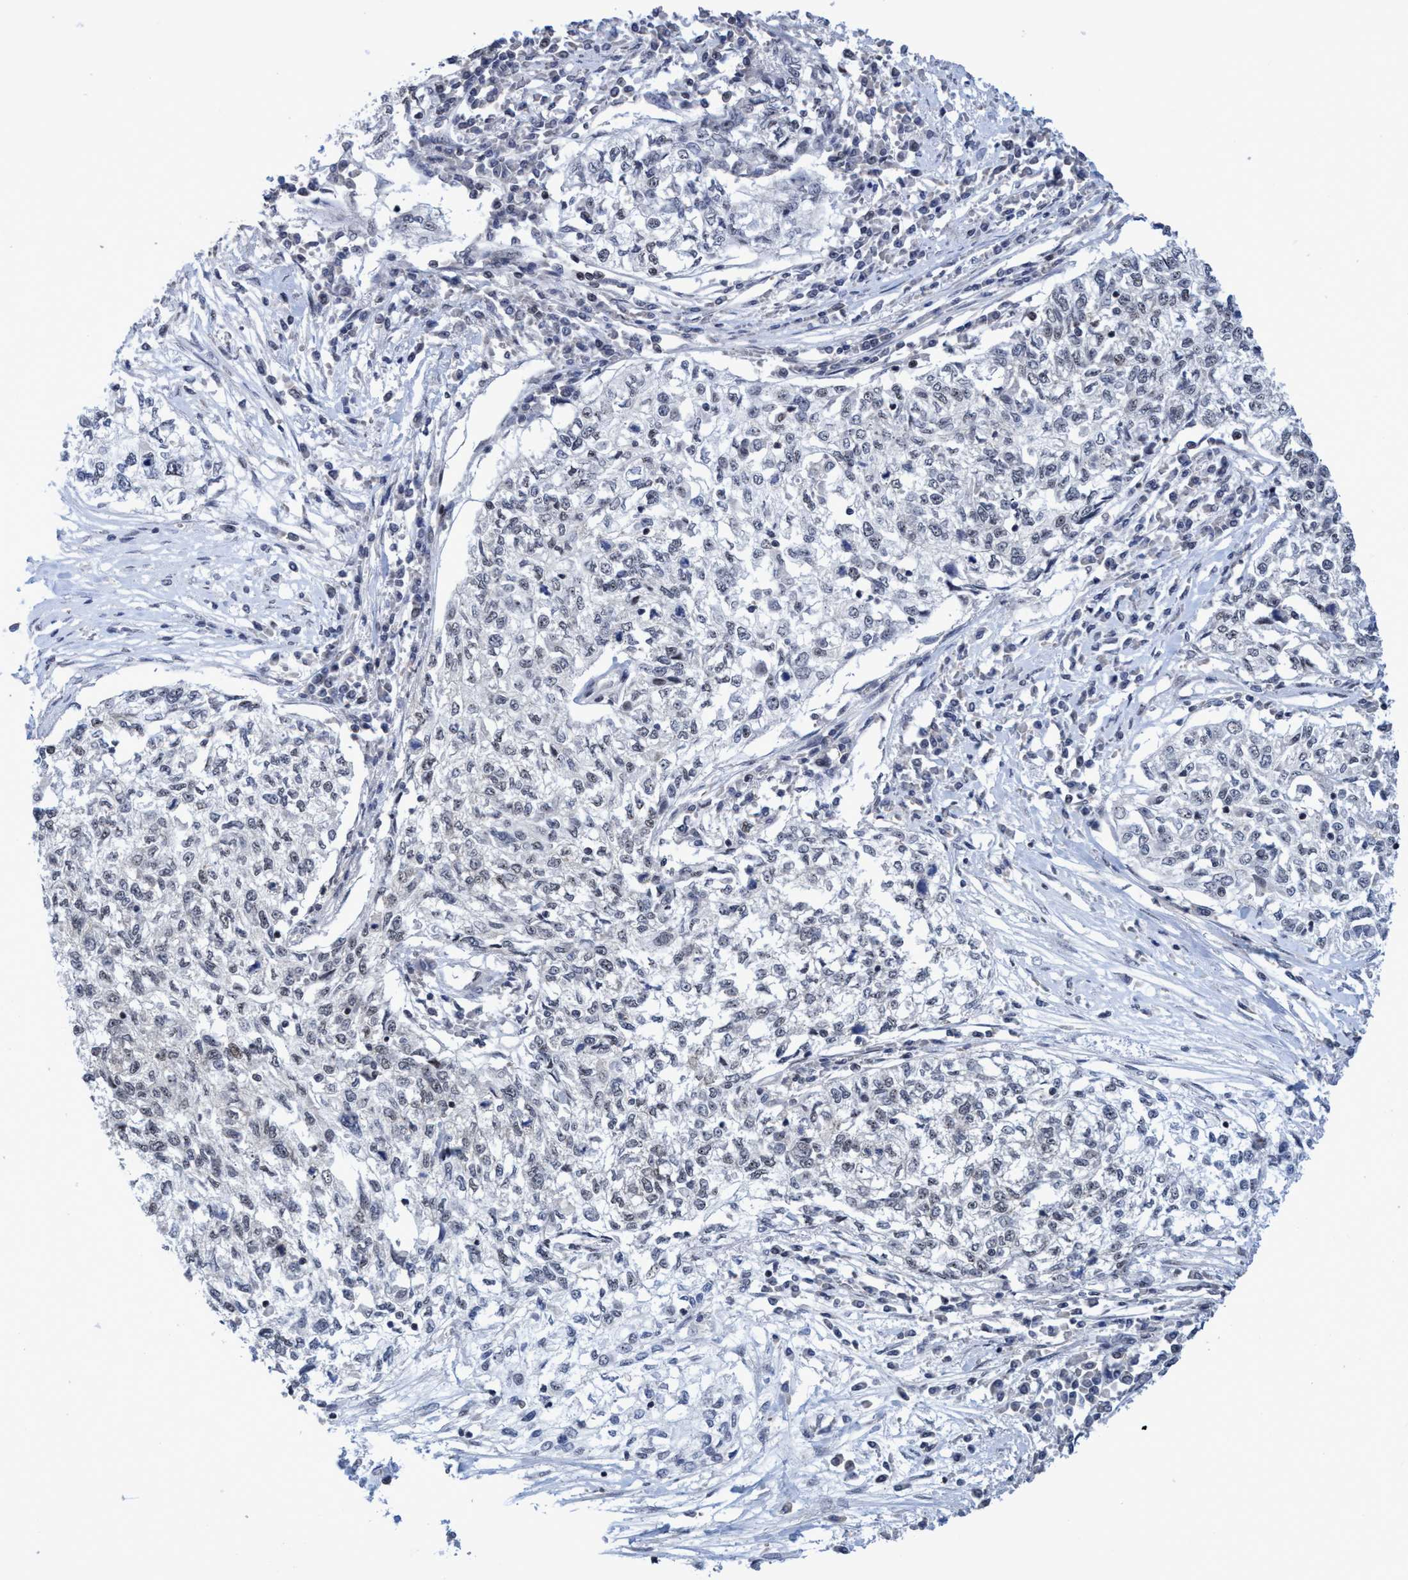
{"staining": {"intensity": "negative", "quantity": "none", "location": "none"}, "tissue": "cervical cancer", "cell_type": "Tumor cells", "image_type": "cancer", "snomed": [{"axis": "morphology", "description": "Squamous cell carcinoma, NOS"}, {"axis": "topography", "description": "Cervix"}], "caption": "A high-resolution image shows IHC staining of squamous cell carcinoma (cervical), which exhibits no significant expression in tumor cells. Nuclei are stained in blue.", "gene": "C9orf78", "patient": {"sex": "female", "age": 57}}